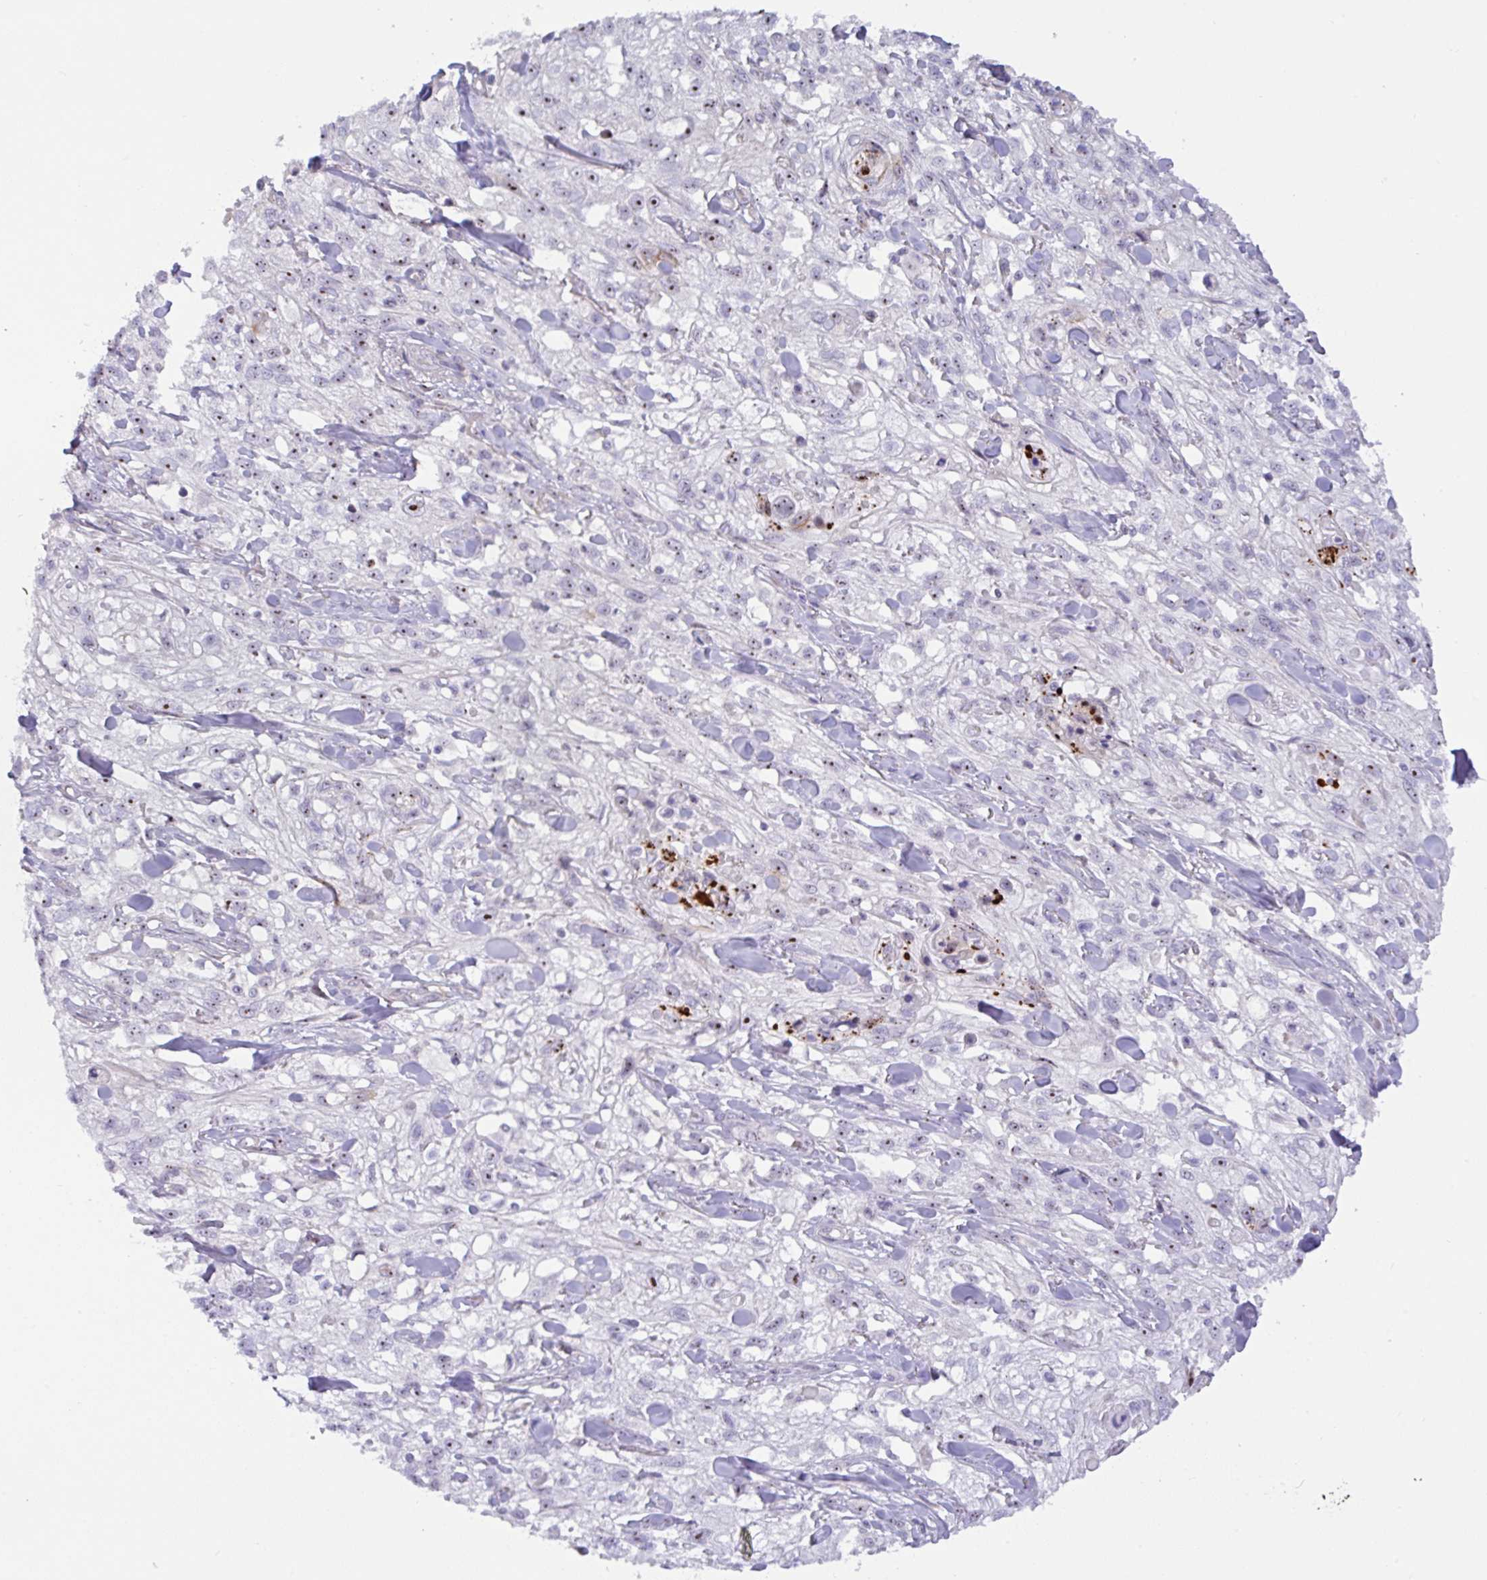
{"staining": {"intensity": "strong", "quantity": "25%-75%", "location": "nuclear"}, "tissue": "skin cancer", "cell_type": "Tumor cells", "image_type": "cancer", "snomed": [{"axis": "morphology", "description": "Squamous cell carcinoma, NOS"}, {"axis": "topography", "description": "Skin"}, {"axis": "topography", "description": "Vulva"}], "caption": "This photomicrograph displays IHC staining of skin squamous cell carcinoma, with high strong nuclear expression in about 25%-75% of tumor cells.", "gene": "MXRA8", "patient": {"sex": "female", "age": 86}}